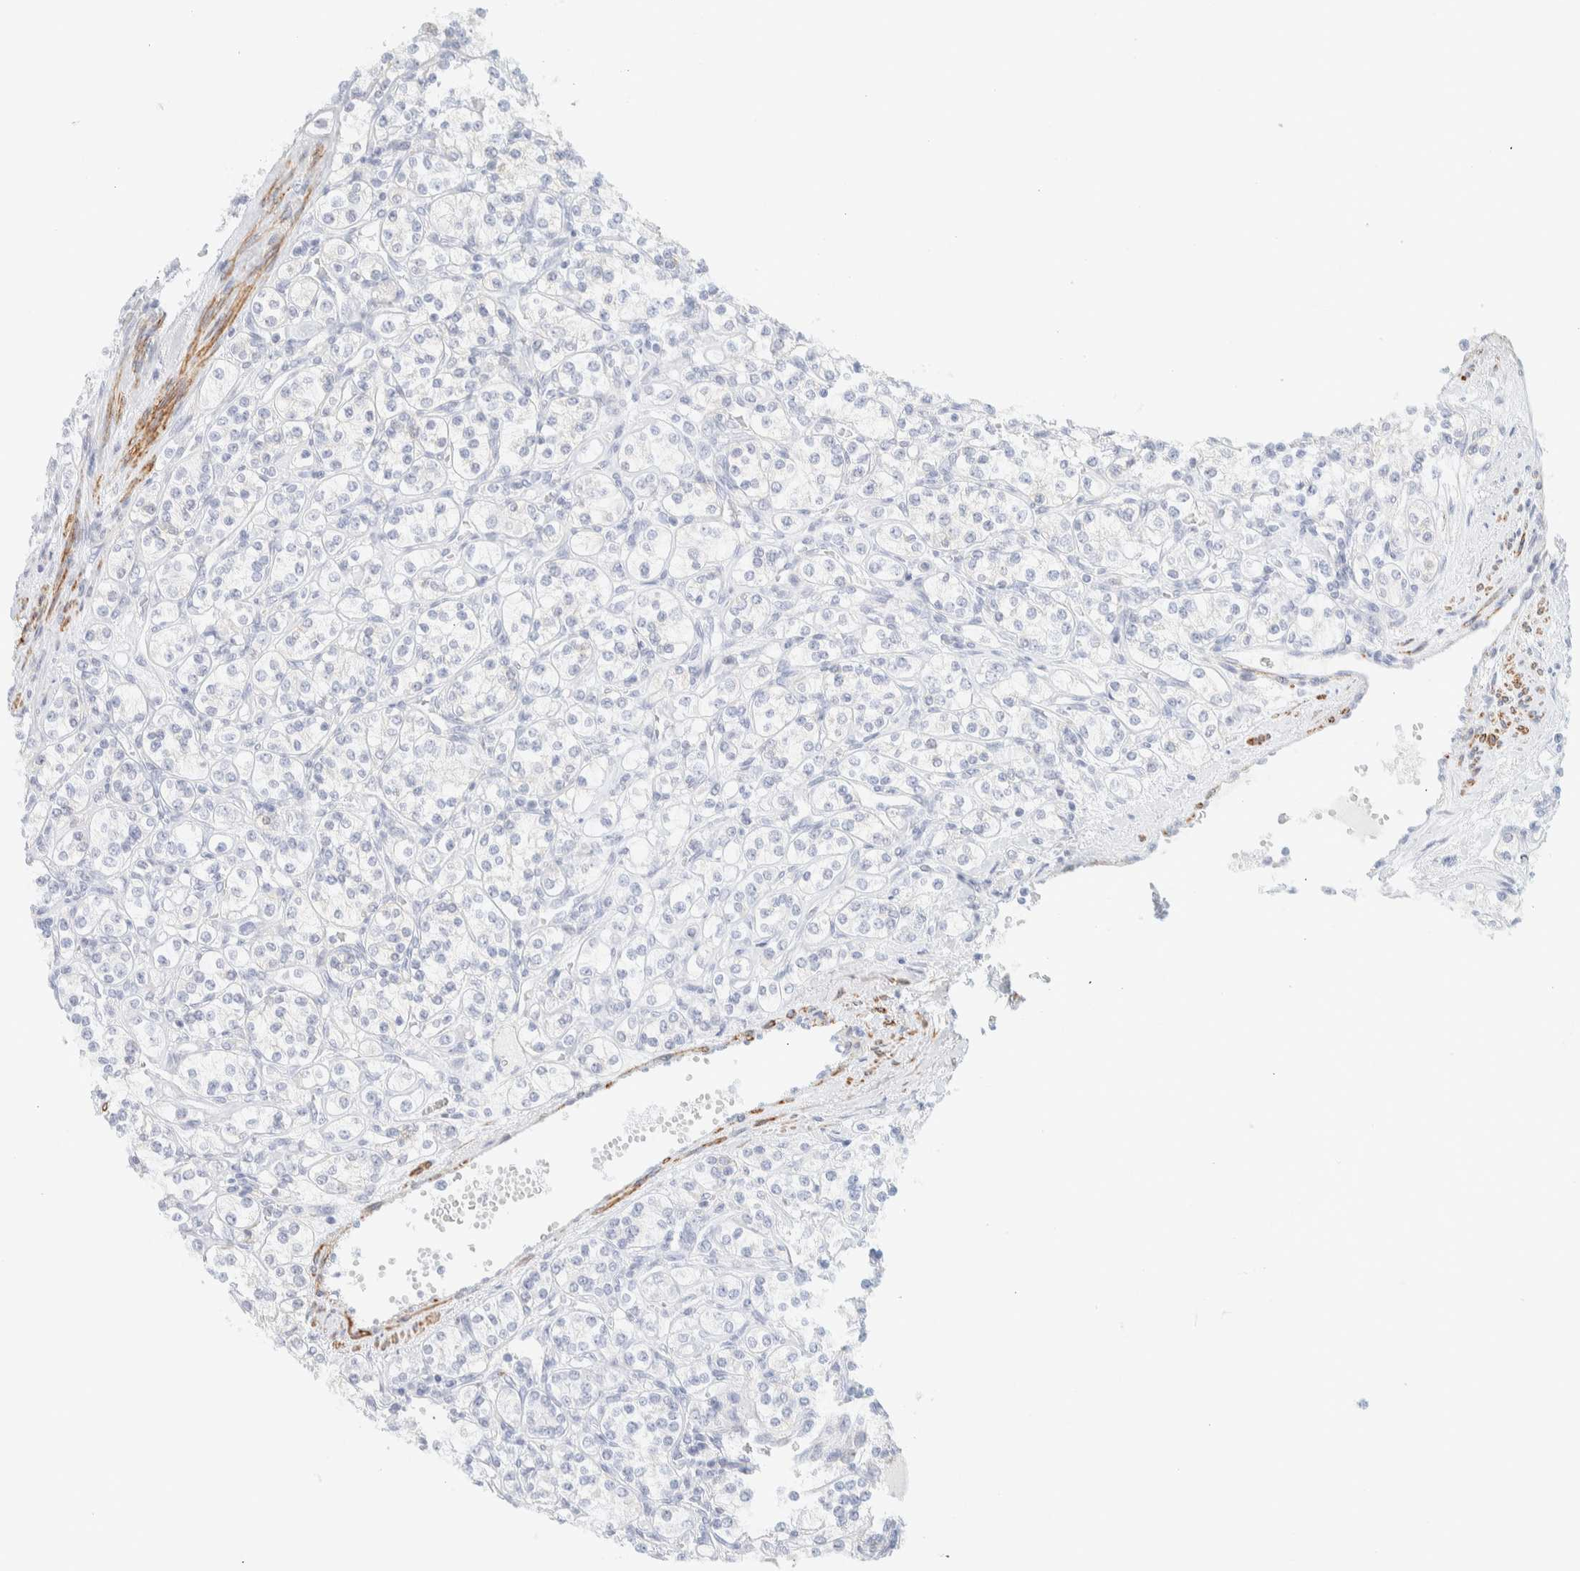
{"staining": {"intensity": "negative", "quantity": "none", "location": "none"}, "tissue": "renal cancer", "cell_type": "Tumor cells", "image_type": "cancer", "snomed": [{"axis": "morphology", "description": "Adenocarcinoma, NOS"}, {"axis": "topography", "description": "Kidney"}], "caption": "This is an immunohistochemistry micrograph of human adenocarcinoma (renal). There is no positivity in tumor cells.", "gene": "AFMID", "patient": {"sex": "male", "age": 77}}